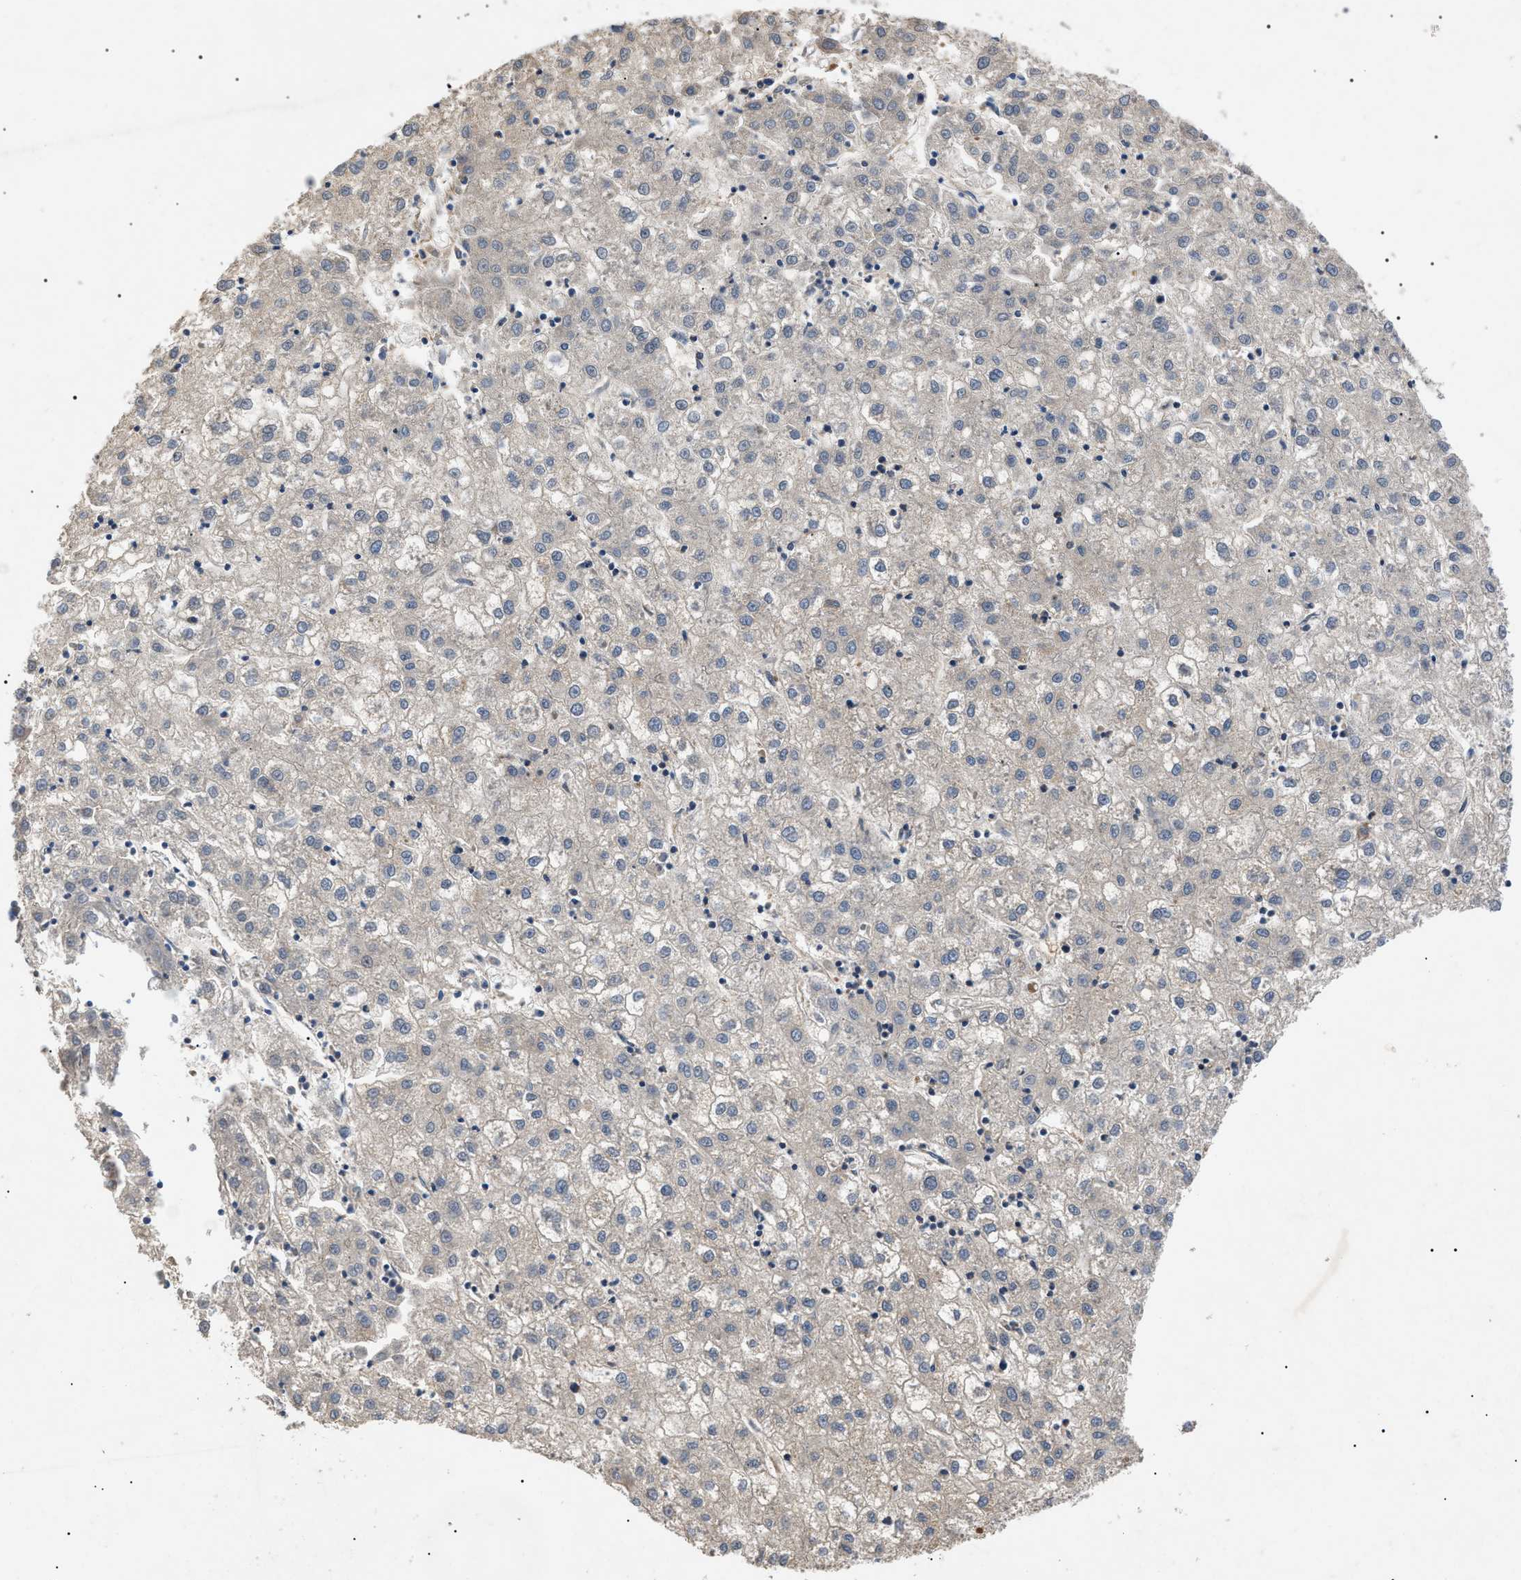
{"staining": {"intensity": "weak", "quantity": "<25%", "location": "cytoplasmic/membranous"}, "tissue": "liver cancer", "cell_type": "Tumor cells", "image_type": "cancer", "snomed": [{"axis": "morphology", "description": "Carcinoma, Hepatocellular, NOS"}, {"axis": "topography", "description": "Liver"}], "caption": "IHC photomicrograph of neoplastic tissue: human hepatocellular carcinoma (liver) stained with DAB (3,3'-diaminobenzidine) displays no significant protein staining in tumor cells.", "gene": "PPM1B", "patient": {"sex": "male", "age": 72}}